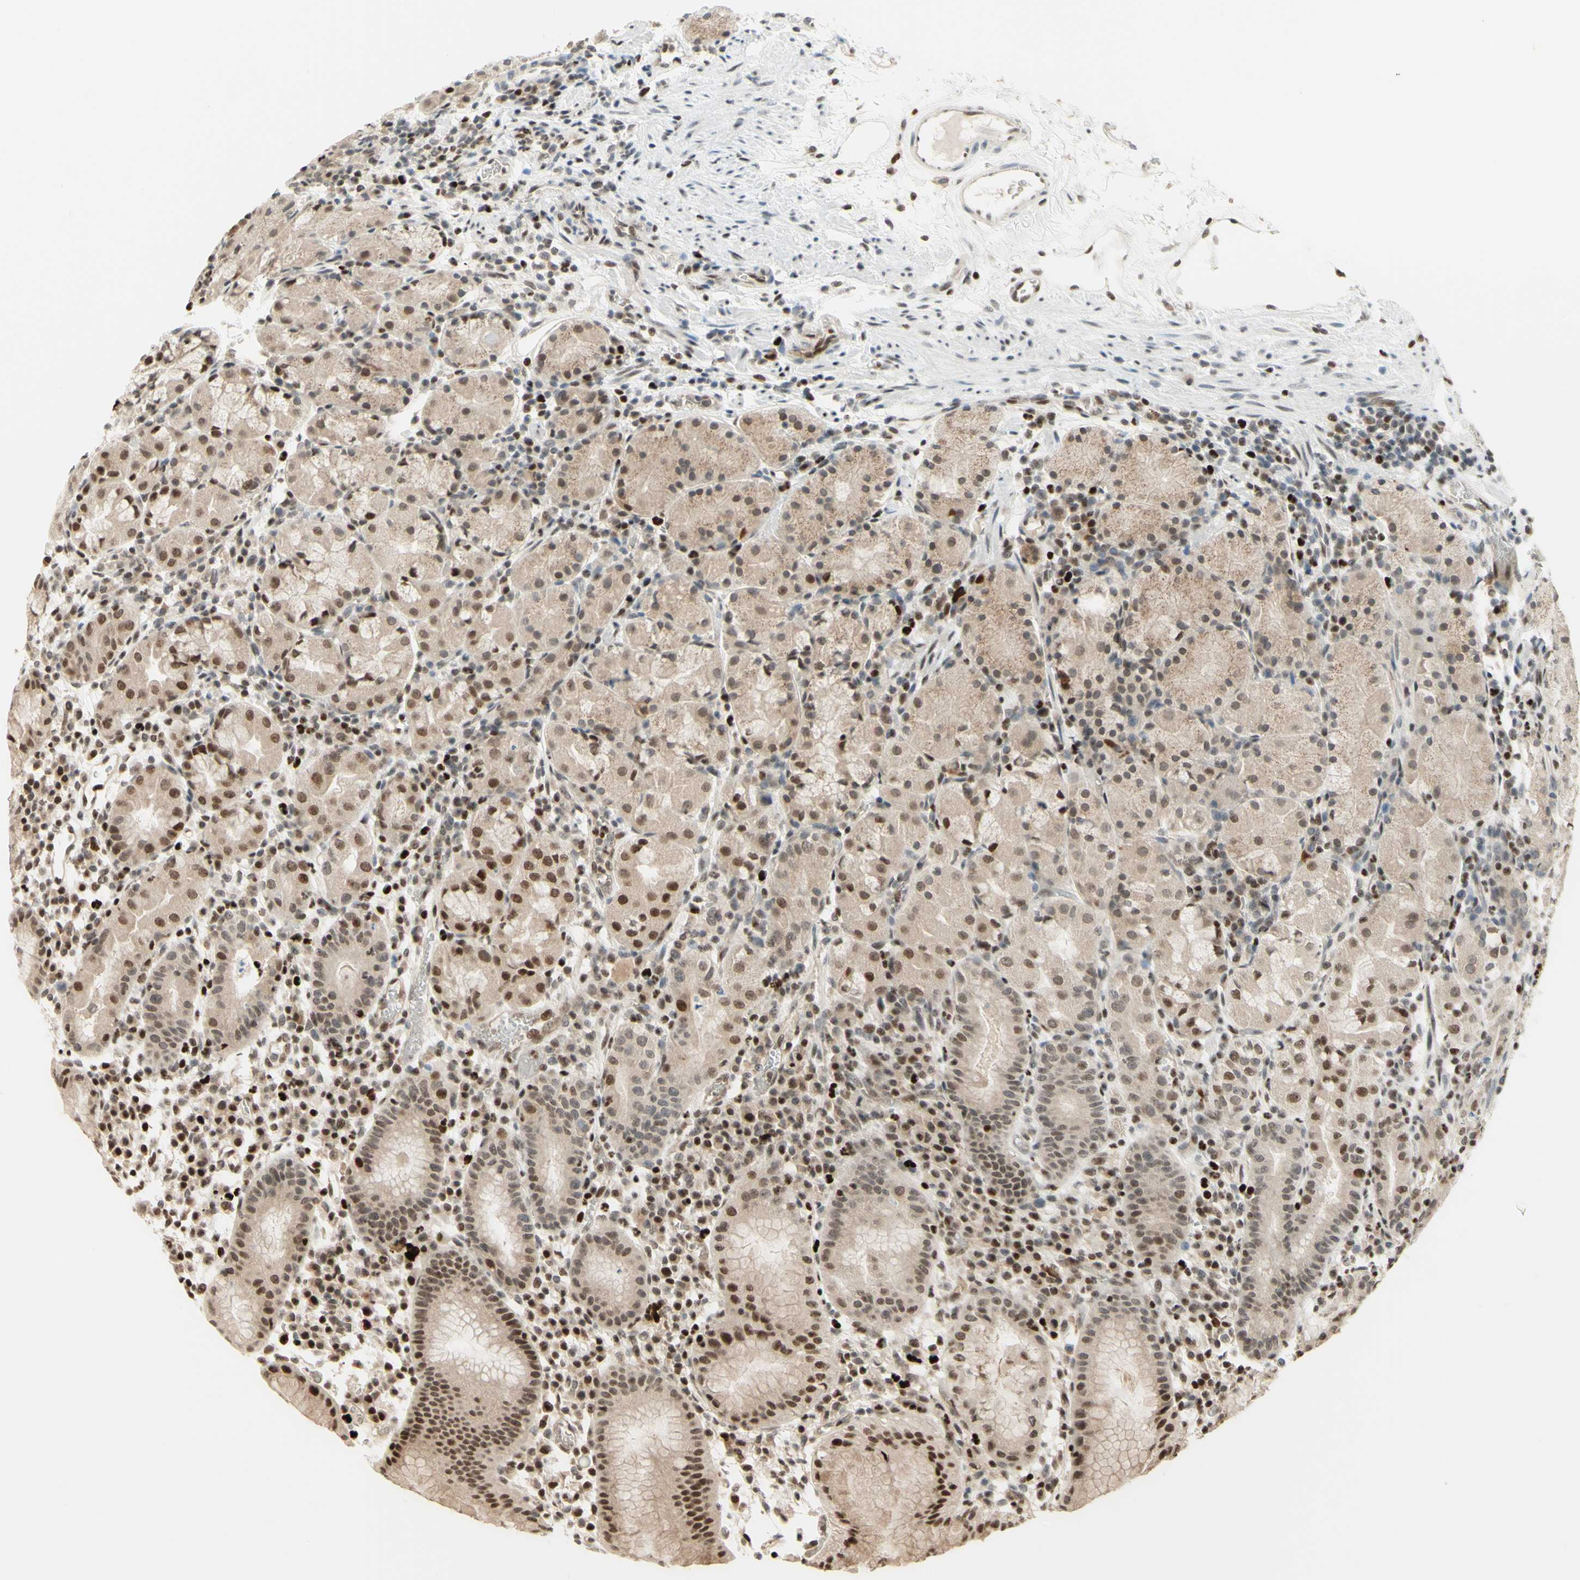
{"staining": {"intensity": "strong", "quantity": "25%-75%", "location": "cytoplasmic/membranous,nuclear"}, "tissue": "stomach", "cell_type": "Glandular cells", "image_type": "normal", "snomed": [{"axis": "morphology", "description": "Normal tissue, NOS"}, {"axis": "topography", "description": "Stomach"}, {"axis": "topography", "description": "Stomach, lower"}], "caption": "The photomicrograph shows a brown stain indicating the presence of a protein in the cytoplasmic/membranous,nuclear of glandular cells in stomach.", "gene": "CDKL5", "patient": {"sex": "female", "age": 75}}